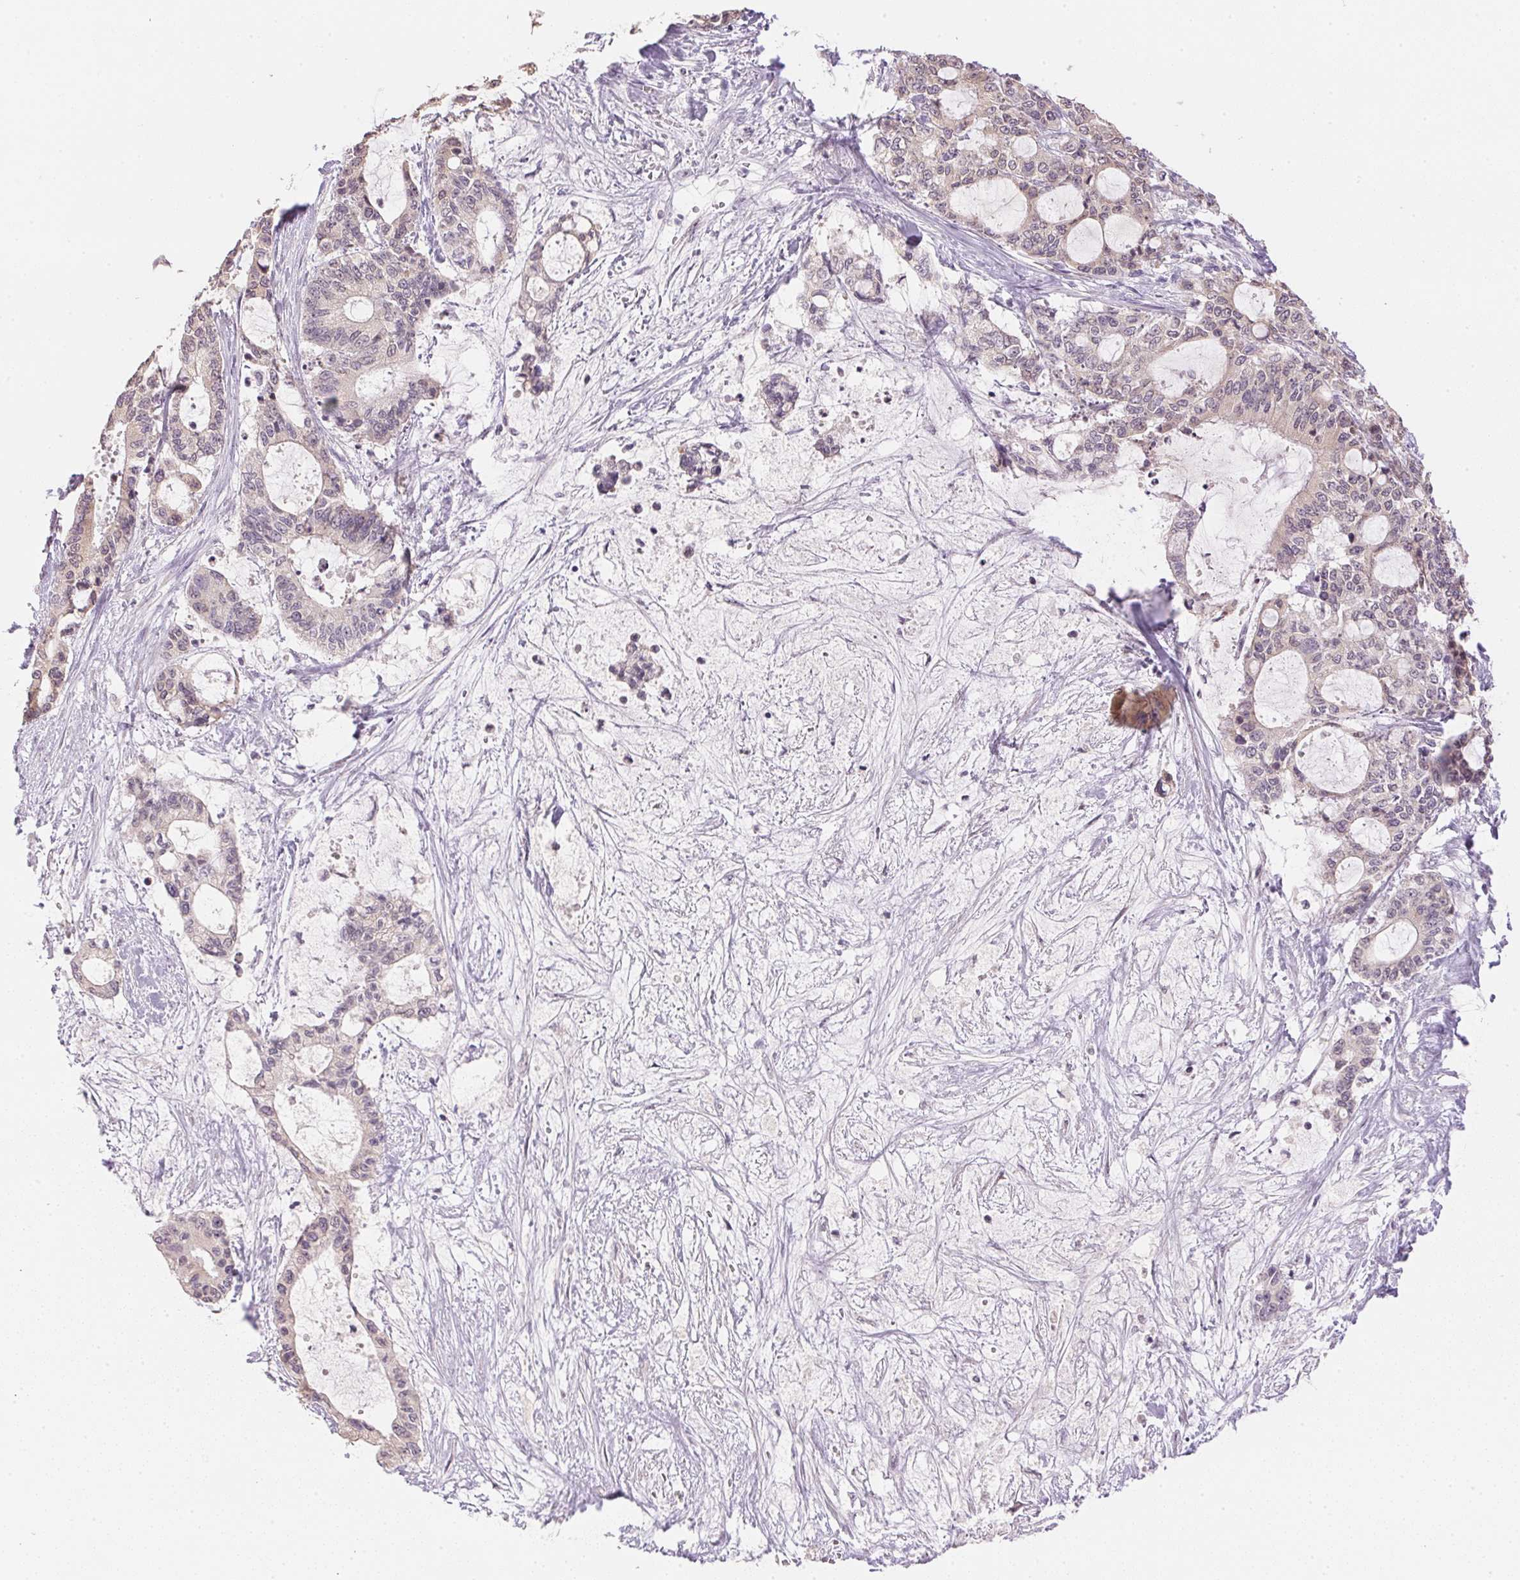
{"staining": {"intensity": "negative", "quantity": "none", "location": "none"}, "tissue": "liver cancer", "cell_type": "Tumor cells", "image_type": "cancer", "snomed": [{"axis": "morphology", "description": "Normal tissue, NOS"}, {"axis": "morphology", "description": "Cholangiocarcinoma"}, {"axis": "topography", "description": "Liver"}, {"axis": "topography", "description": "Peripheral nerve tissue"}], "caption": "A high-resolution histopathology image shows immunohistochemistry (IHC) staining of liver cancer, which displays no significant staining in tumor cells. (DAB IHC, high magnification).", "gene": "DHCR24", "patient": {"sex": "female", "age": 73}}